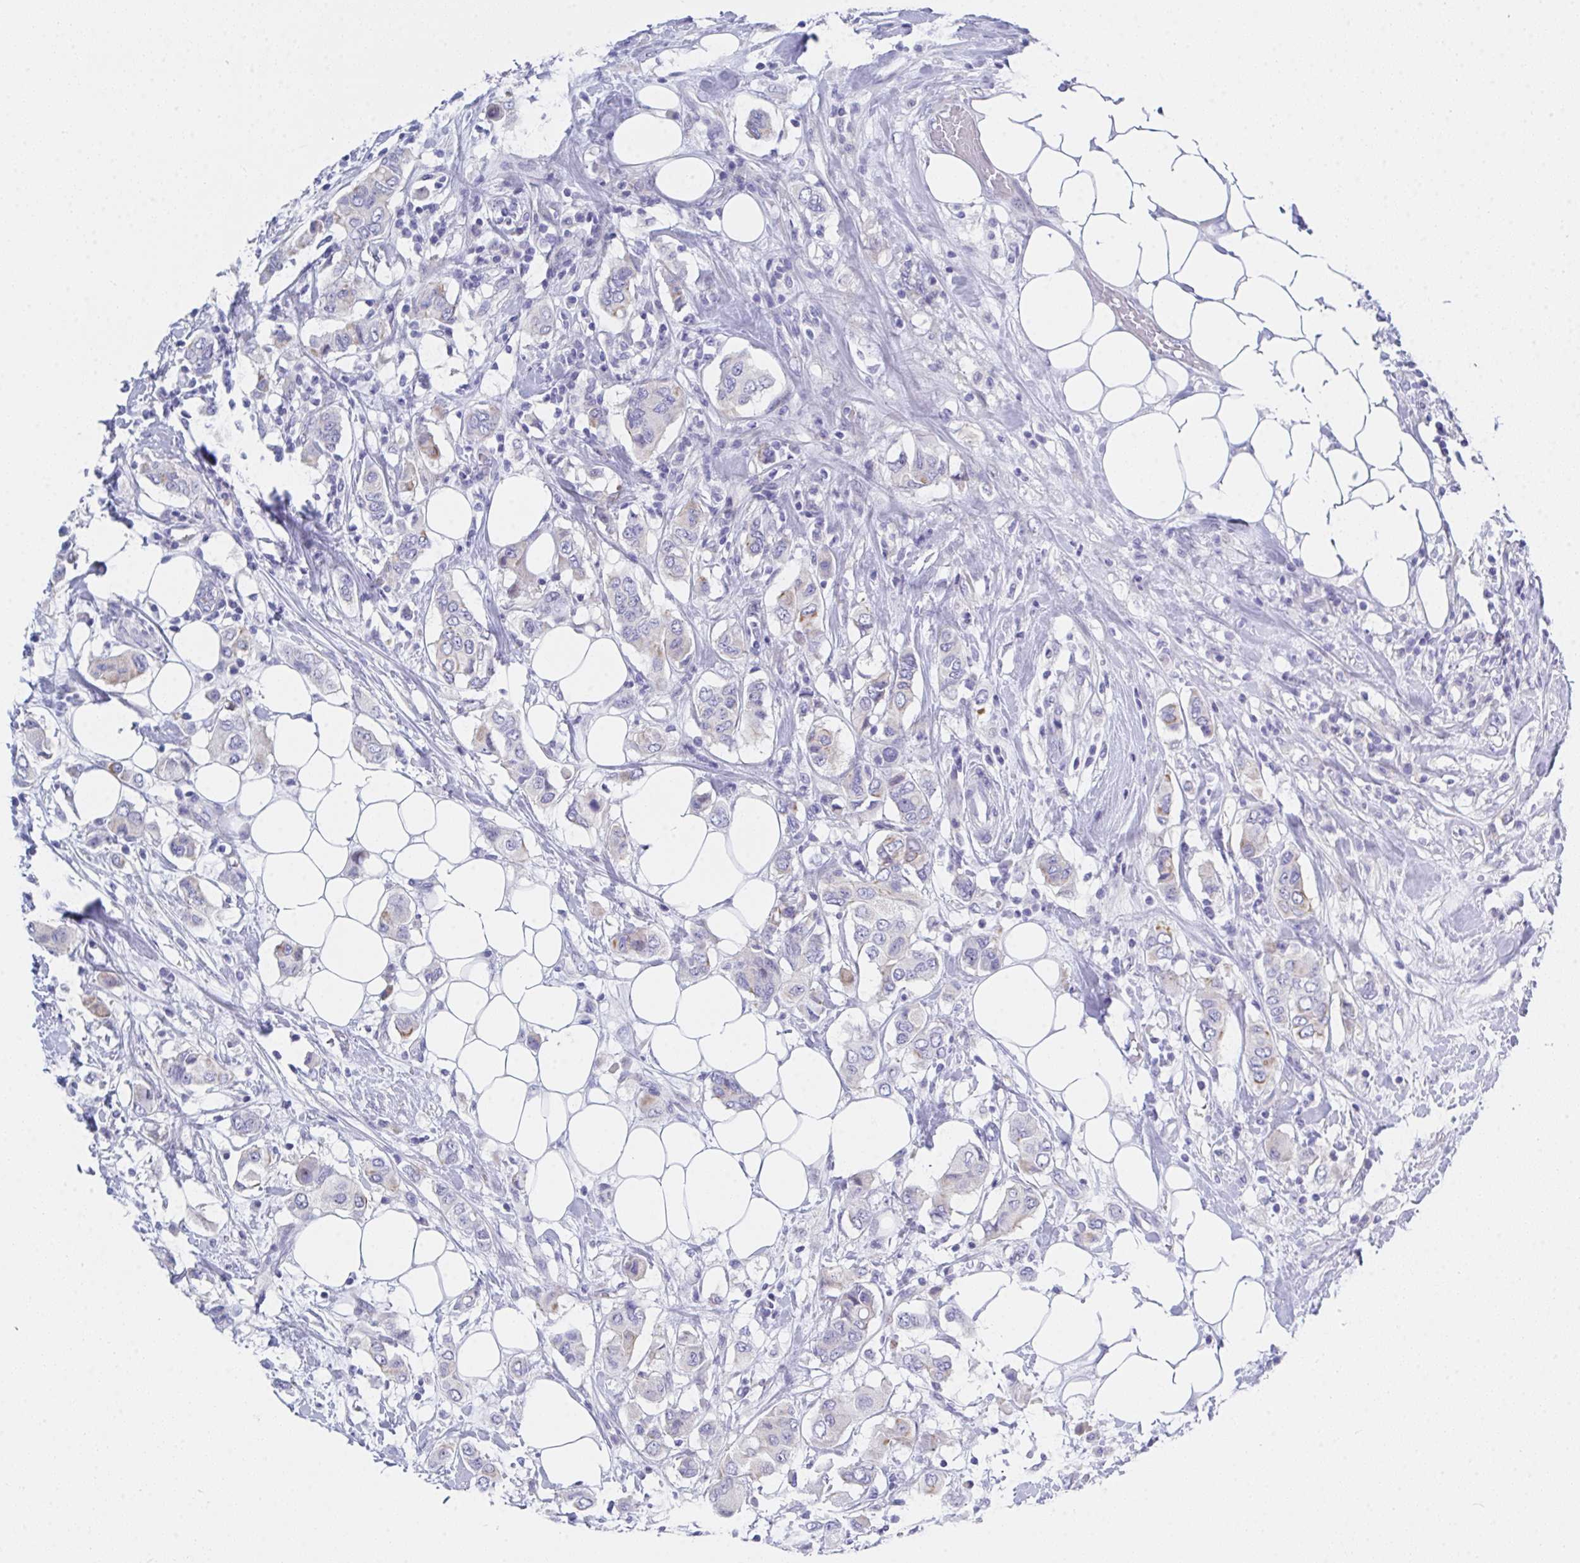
{"staining": {"intensity": "weak", "quantity": "<25%", "location": "cytoplasmic/membranous"}, "tissue": "breast cancer", "cell_type": "Tumor cells", "image_type": "cancer", "snomed": [{"axis": "morphology", "description": "Lobular carcinoma"}, {"axis": "topography", "description": "Breast"}], "caption": "Breast lobular carcinoma stained for a protein using IHC reveals no positivity tumor cells.", "gene": "FBXO47", "patient": {"sex": "female", "age": 51}}